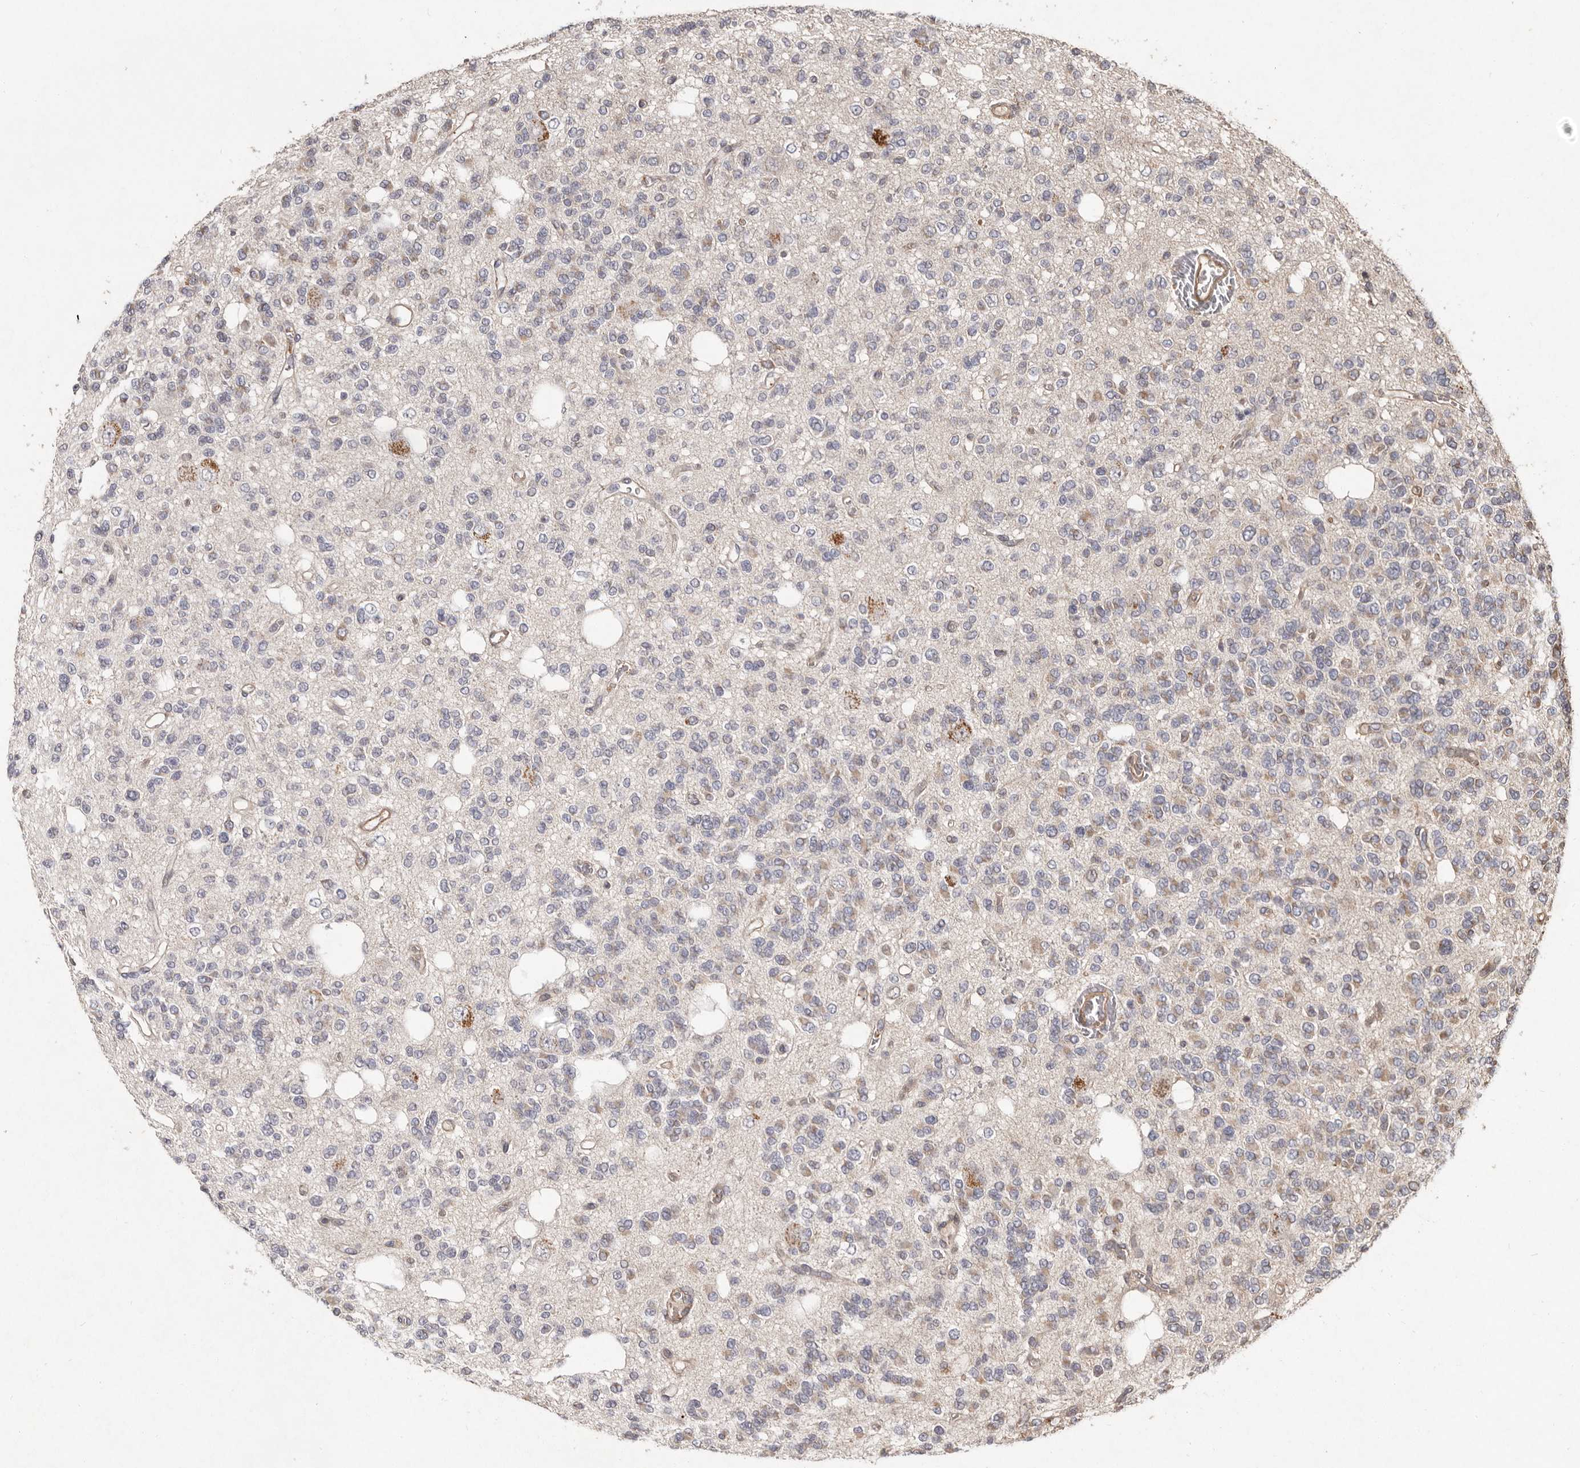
{"staining": {"intensity": "weak", "quantity": "<25%", "location": "cytoplasmic/membranous"}, "tissue": "glioma", "cell_type": "Tumor cells", "image_type": "cancer", "snomed": [{"axis": "morphology", "description": "Glioma, malignant, Low grade"}, {"axis": "topography", "description": "Brain"}], "caption": "Immunohistochemical staining of glioma reveals no significant expression in tumor cells.", "gene": "SEMA3A", "patient": {"sex": "male", "age": 38}}